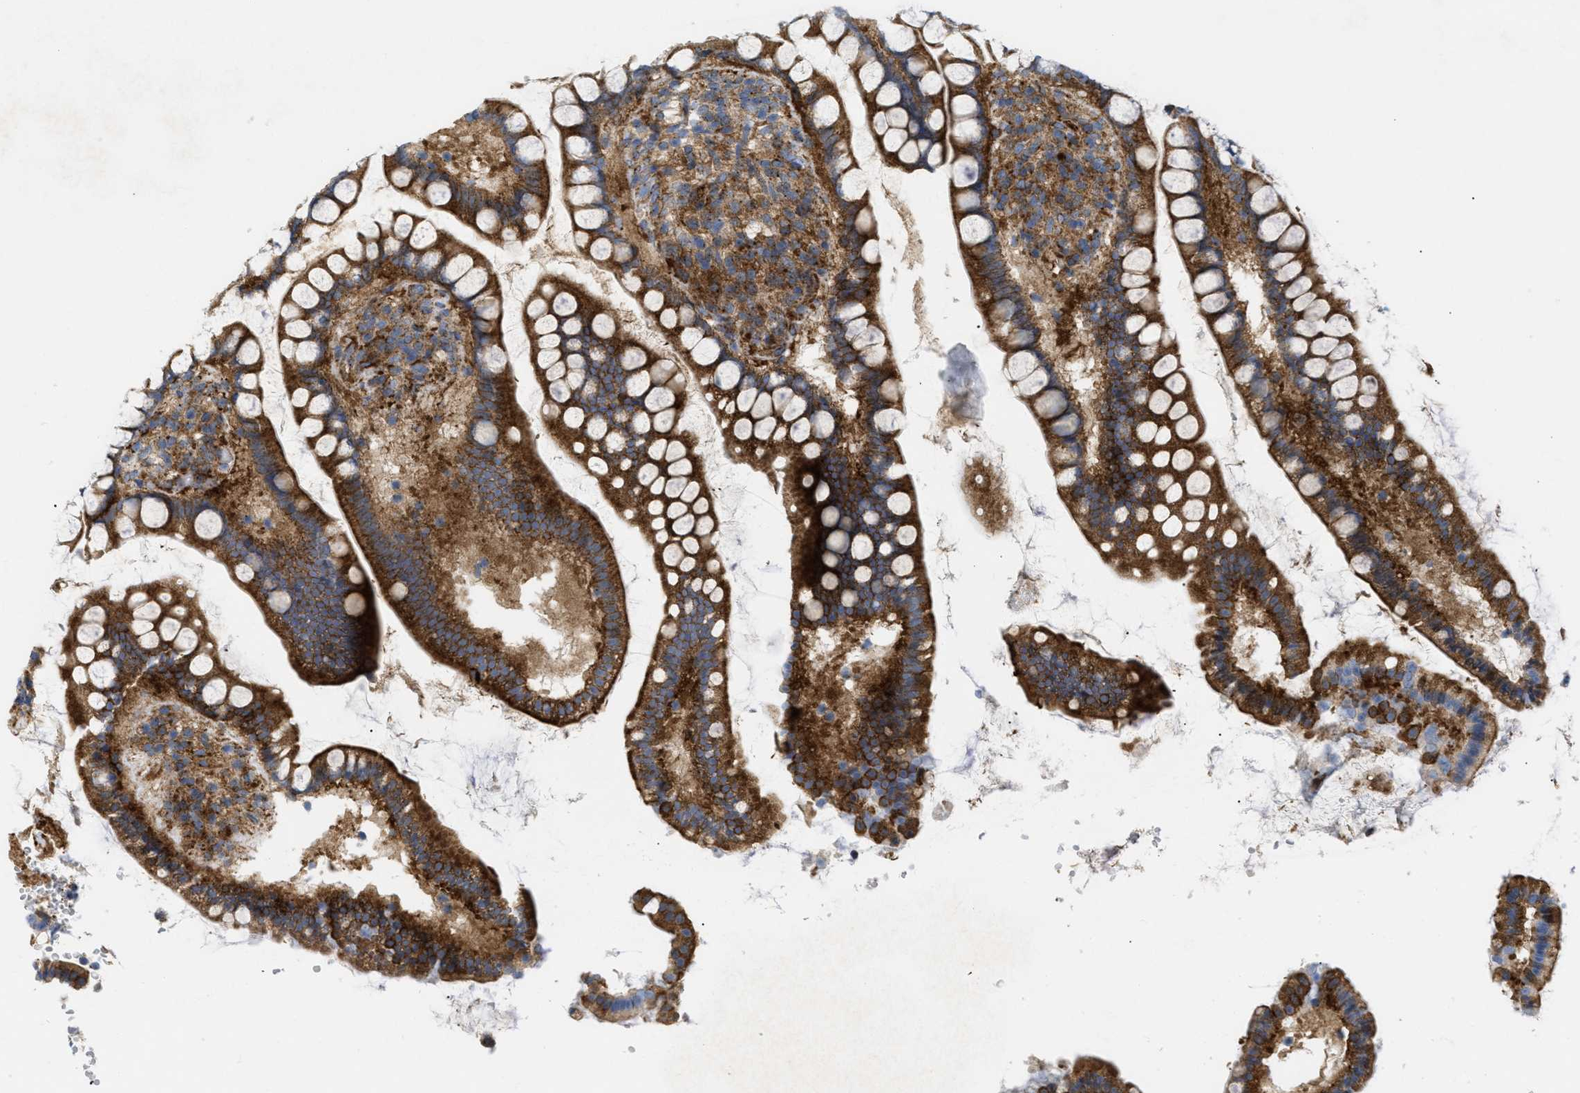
{"staining": {"intensity": "strong", "quantity": ">75%", "location": "cytoplasmic/membranous"}, "tissue": "small intestine", "cell_type": "Glandular cells", "image_type": "normal", "snomed": [{"axis": "morphology", "description": "Normal tissue, NOS"}, {"axis": "topography", "description": "Small intestine"}], "caption": "Immunohistochemistry (IHC) of benign human small intestine shows high levels of strong cytoplasmic/membranous expression in about >75% of glandular cells.", "gene": "DCTN4", "patient": {"sex": "female", "age": 84}}